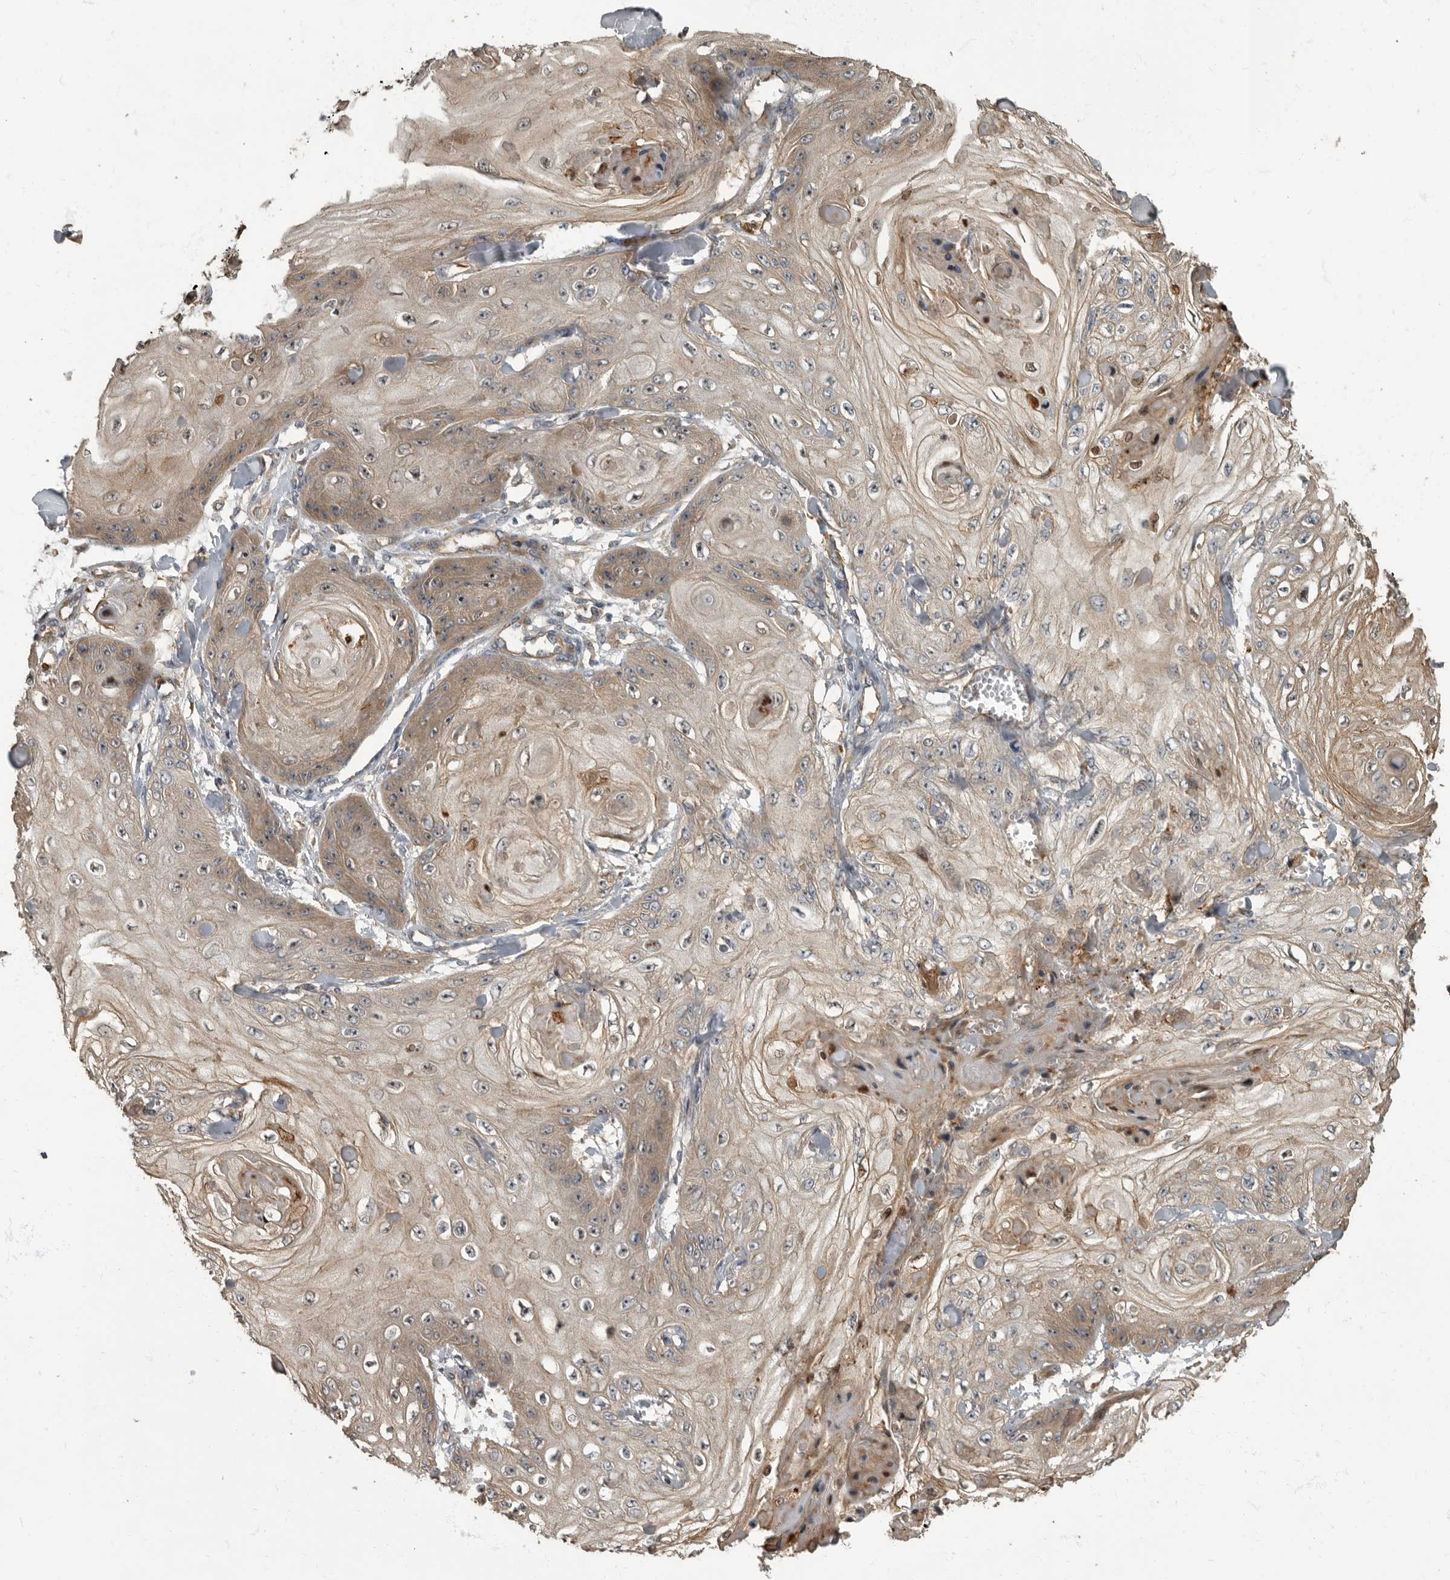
{"staining": {"intensity": "weak", "quantity": ">75%", "location": "cytoplasmic/membranous"}, "tissue": "skin cancer", "cell_type": "Tumor cells", "image_type": "cancer", "snomed": [{"axis": "morphology", "description": "Squamous cell carcinoma, NOS"}, {"axis": "topography", "description": "Skin"}], "caption": "Weak cytoplasmic/membranous expression for a protein is appreciated in approximately >75% of tumor cells of skin squamous cell carcinoma using IHC.", "gene": "DAAM1", "patient": {"sex": "male", "age": 74}}